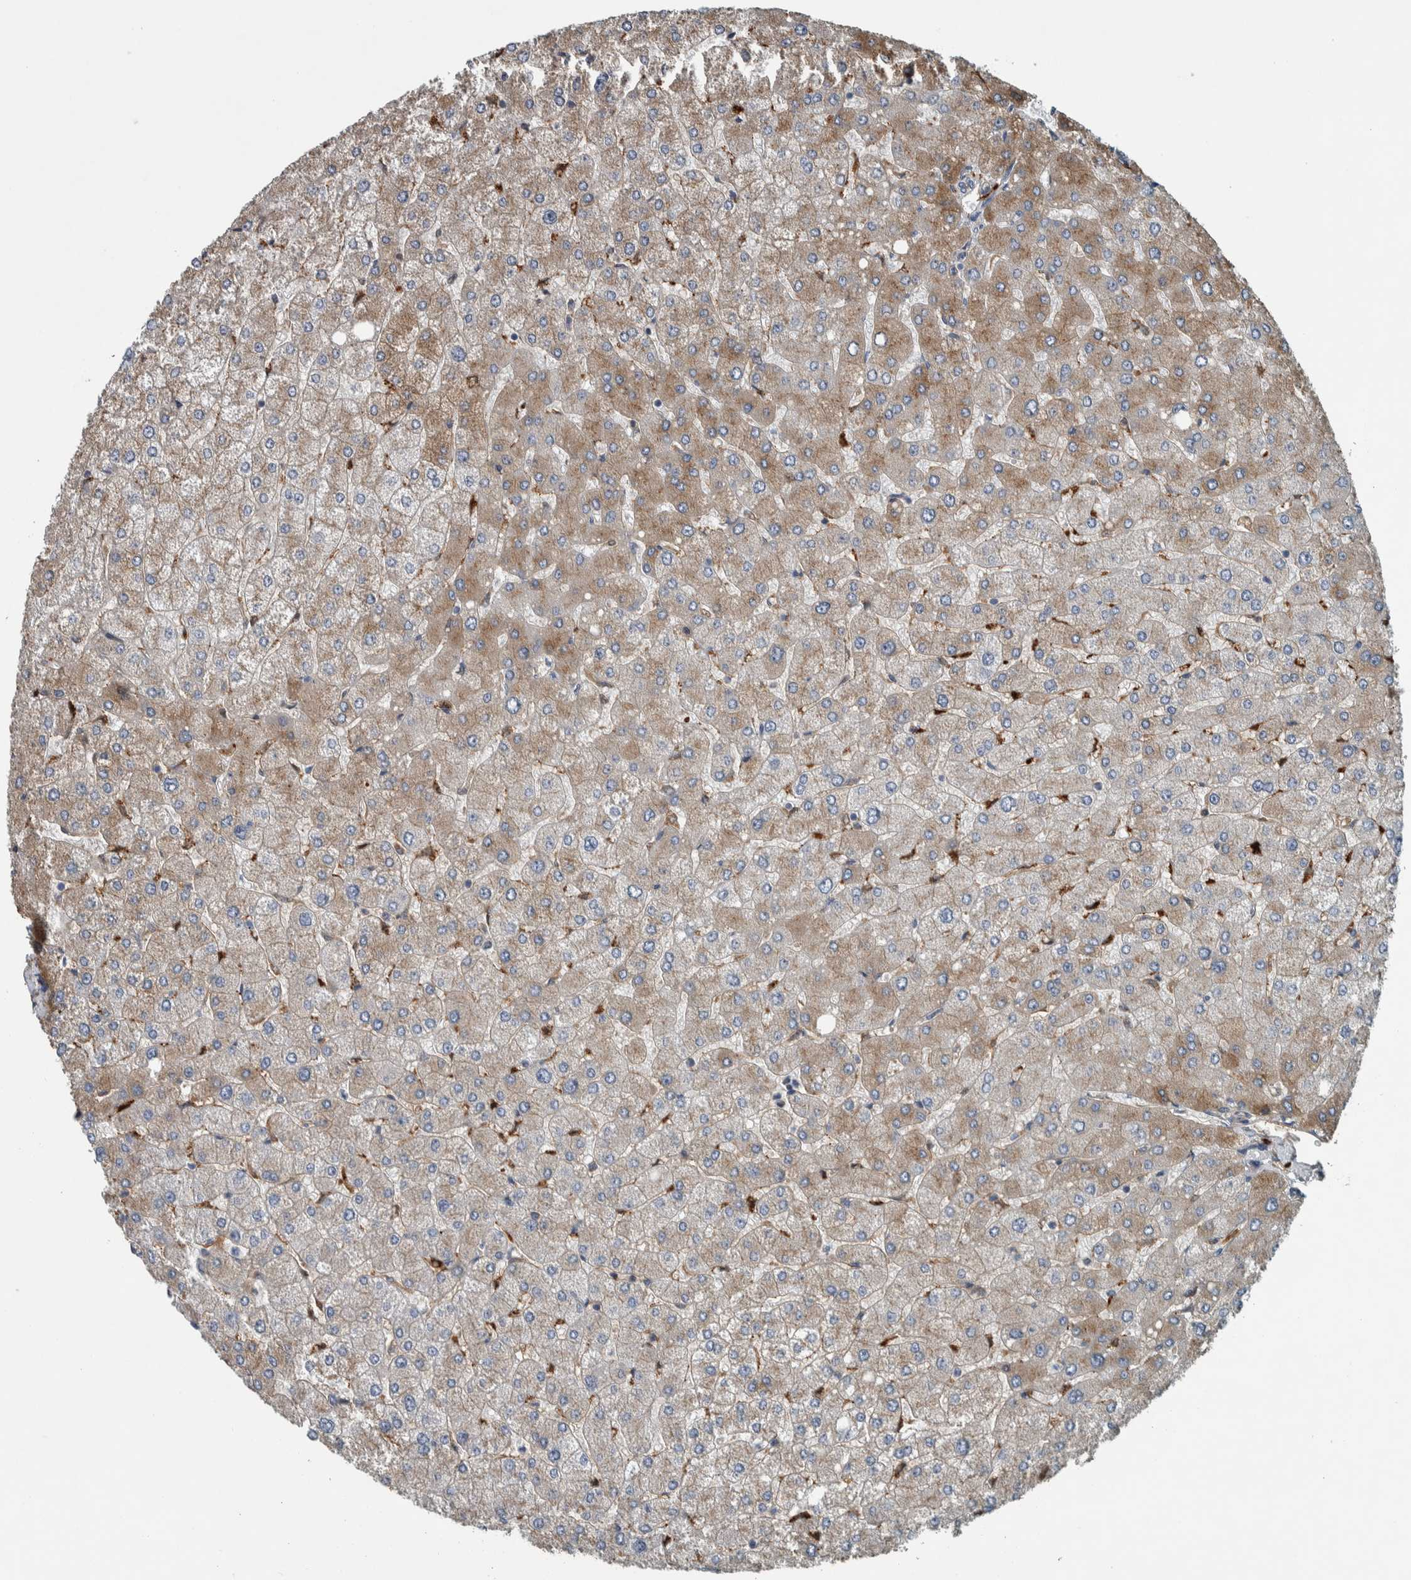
{"staining": {"intensity": "negative", "quantity": "none", "location": "none"}, "tissue": "liver", "cell_type": "Cholangiocytes", "image_type": "normal", "snomed": [{"axis": "morphology", "description": "Normal tissue, NOS"}, {"axis": "topography", "description": "Liver"}], "caption": "Cholangiocytes show no significant staining in benign liver.", "gene": "SERPINC1", "patient": {"sex": "male", "age": 55}}